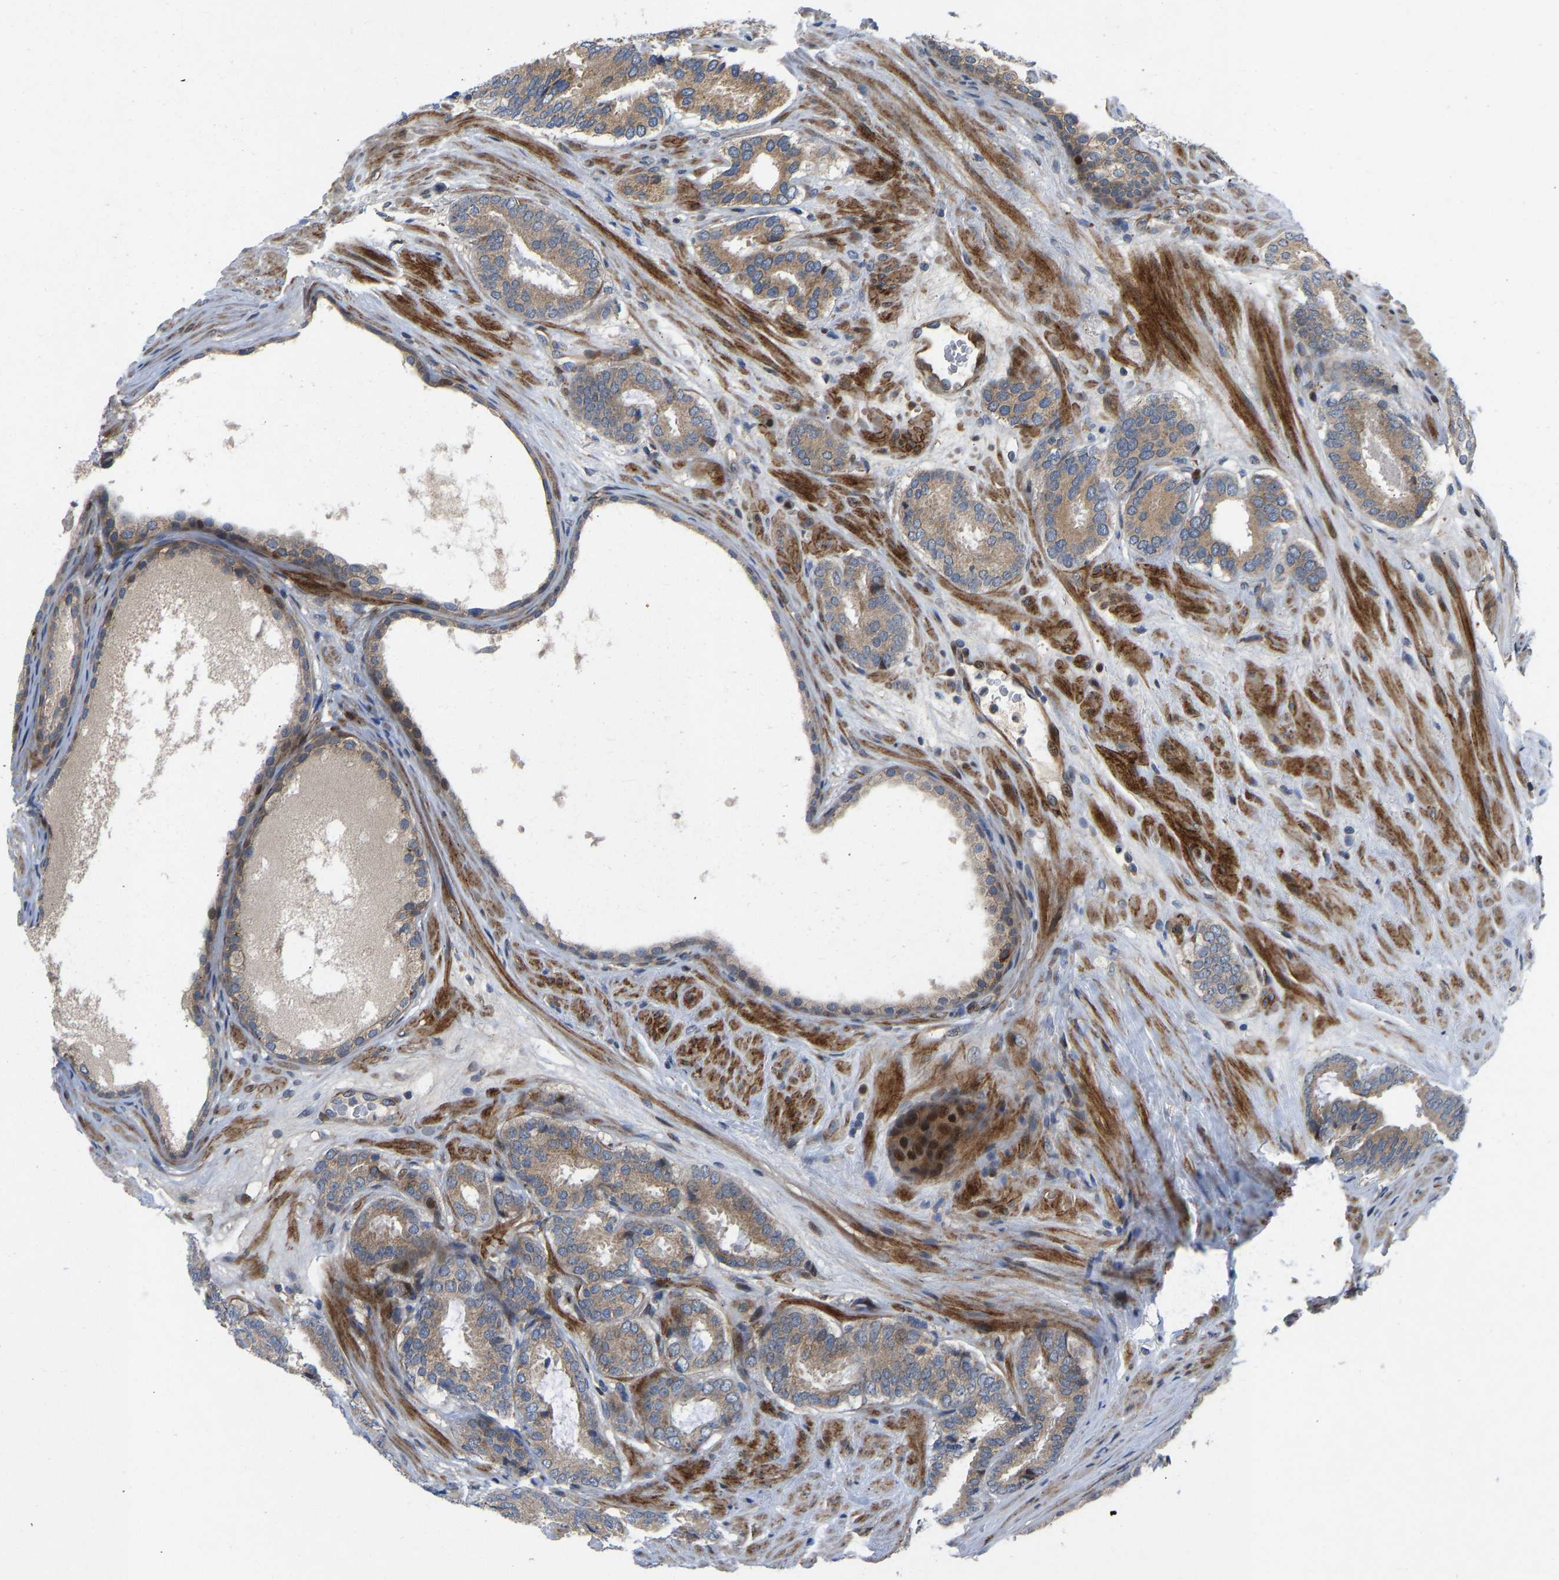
{"staining": {"intensity": "moderate", "quantity": ">75%", "location": "cytoplasmic/membranous"}, "tissue": "prostate cancer", "cell_type": "Tumor cells", "image_type": "cancer", "snomed": [{"axis": "morphology", "description": "Adenocarcinoma, Low grade"}, {"axis": "topography", "description": "Prostate"}], "caption": "High-magnification brightfield microscopy of prostate low-grade adenocarcinoma stained with DAB (3,3'-diaminobenzidine) (brown) and counterstained with hematoxylin (blue). tumor cells exhibit moderate cytoplasmic/membranous expression is seen in approximately>75% of cells.", "gene": "TMEM38B", "patient": {"sex": "male", "age": 69}}